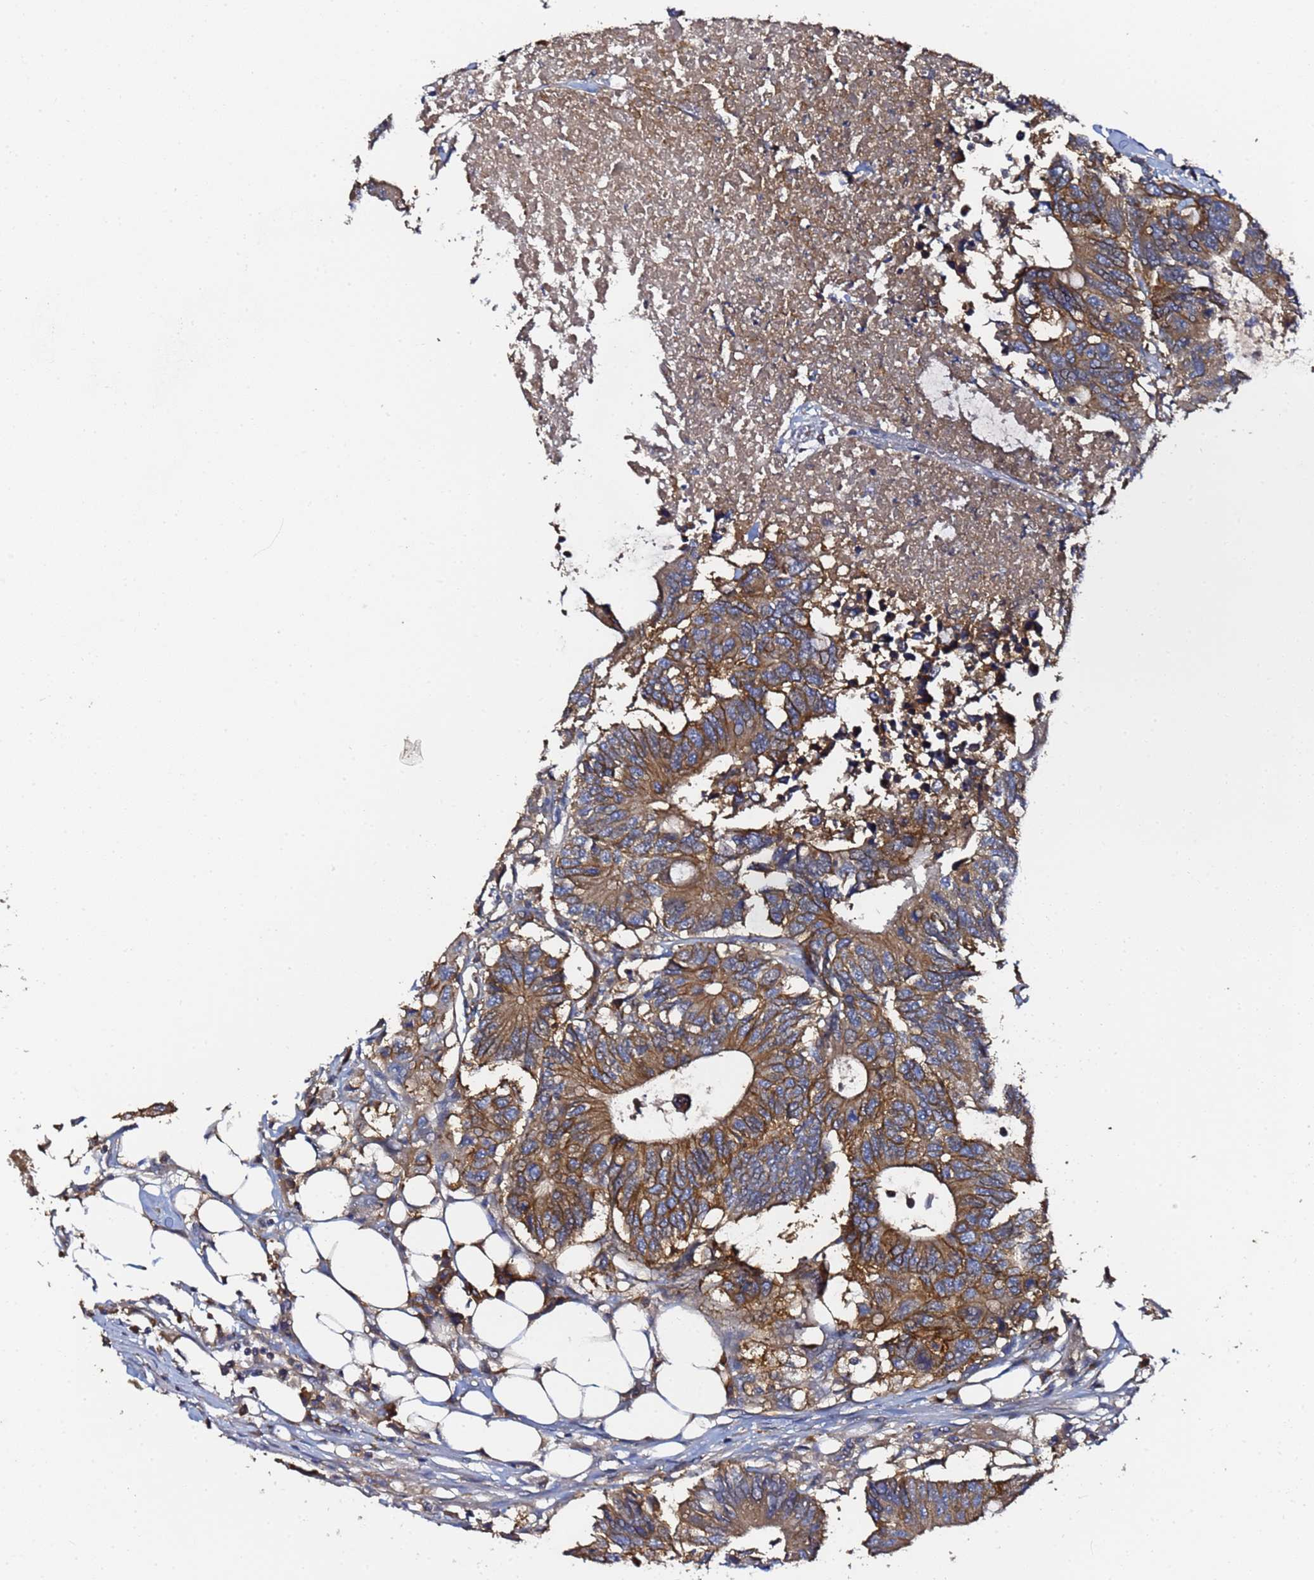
{"staining": {"intensity": "moderate", "quantity": ">75%", "location": "cytoplasmic/membranous"}, "tissue": "colorectal cancer", "cell_type": "Tumor cells", "image_type": "cancer", "snomed": [{"axis": "morphology", "description": "Adenocarcinoma, NOS"}, {"axis": "topography", "description": "Colon"}], "caption": "Brown immunohistochemical staining in colorectal cancer (adenocarcinoma) displays moderate cytoplasmic/membranous staining in about >75% of tumor cells.", "gene": "LRRC69", "patient": {"sex": "male", "age": 71}}